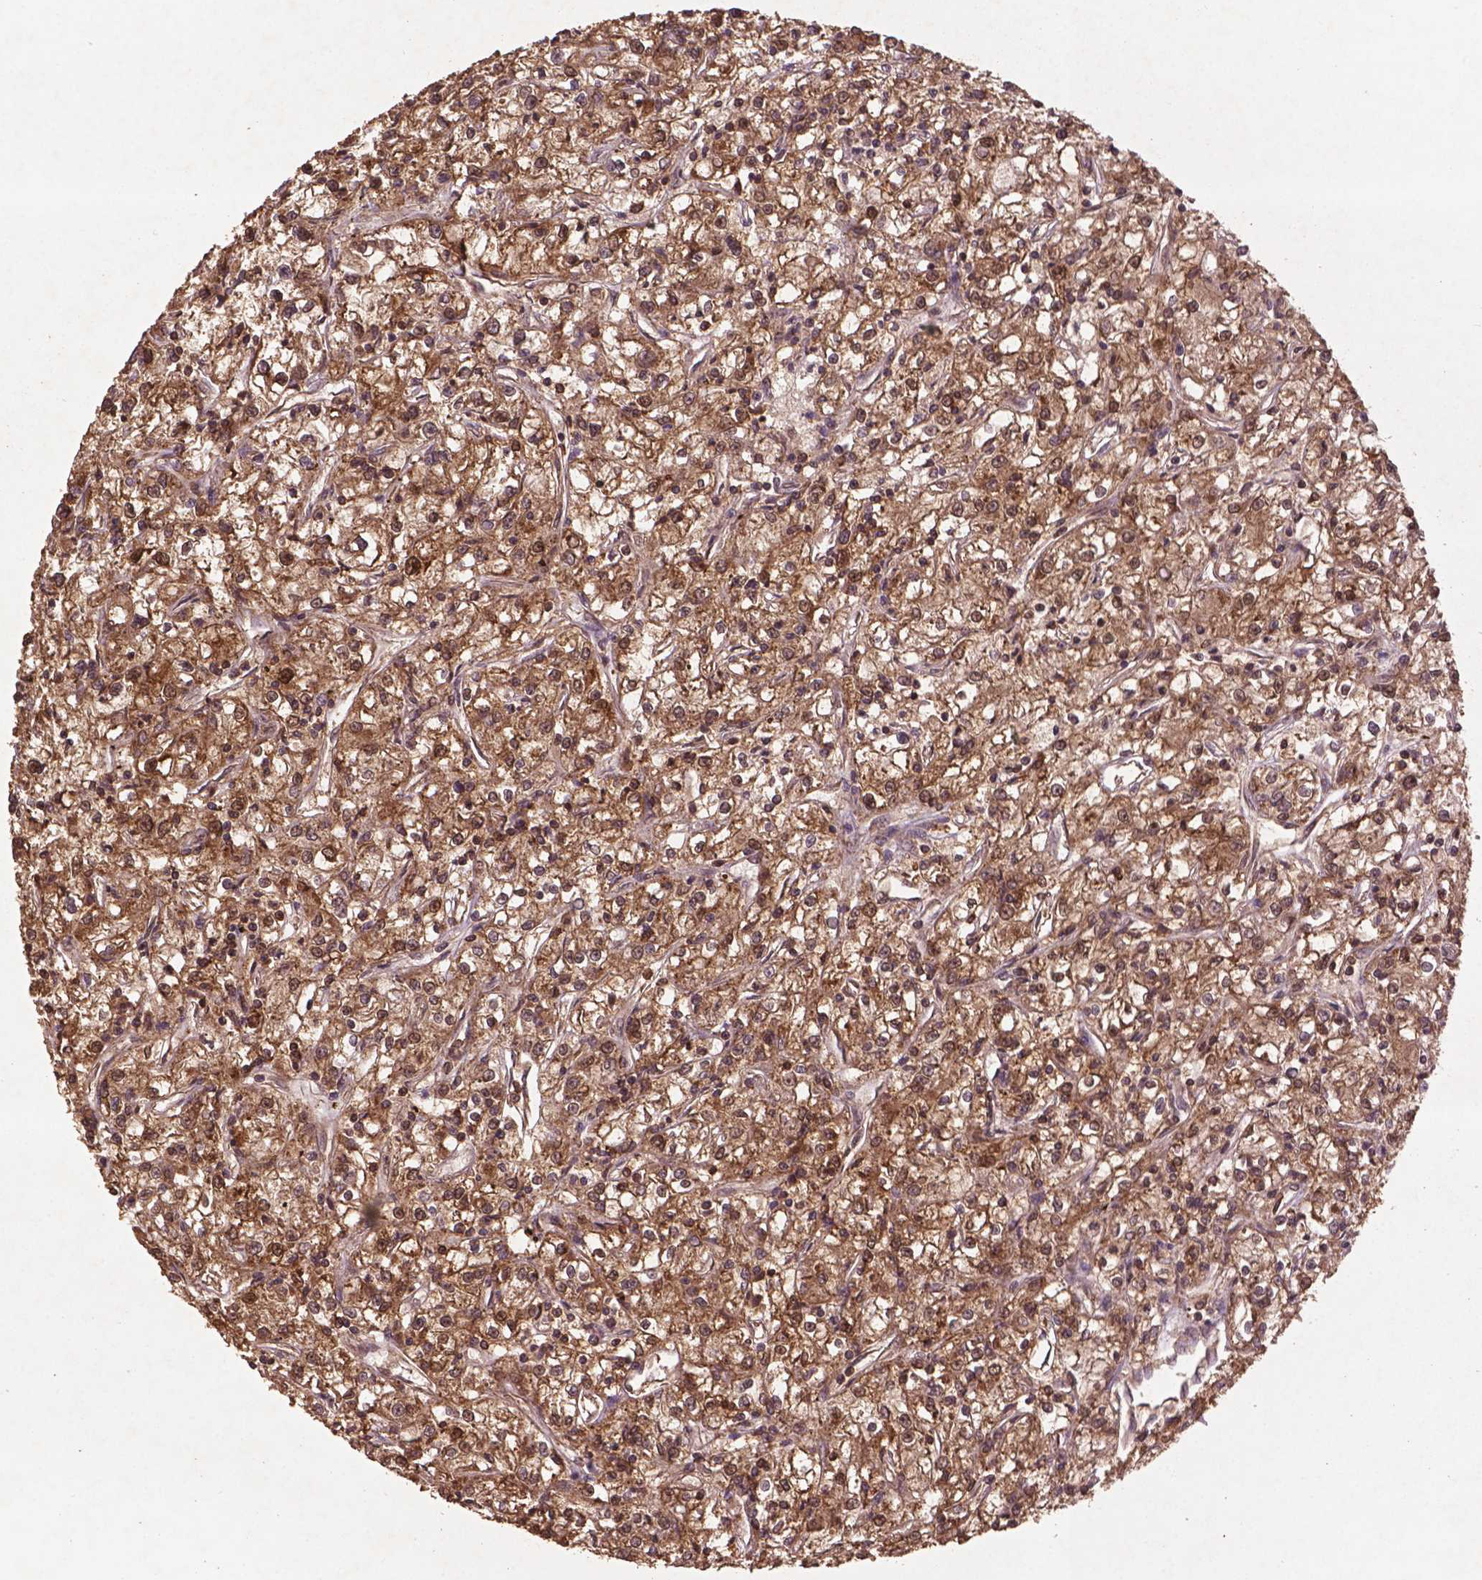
{"staining": {"intensity": "moderate", "quantity": ">75%", "location": "cytoplasmic/membranous"}, "tissue": "renal cancer", "cell_type": "Tumor cells", "image_type": "cancer", "snomed": [{"axis": "morphology", "description": "Adenocarcinoma, NOS"}, {"axis": "topography", "description": "Kidney"}], "caption": "This micrograph shows immunohistochemistry (IHC) staining of renal adenocarcinoma, with medium moderate cytoplasmic/membranous staining in approximately >75% of tumor cells.", "gene": "BABAM1", "patient": {"sex": "female", "age": 59}}